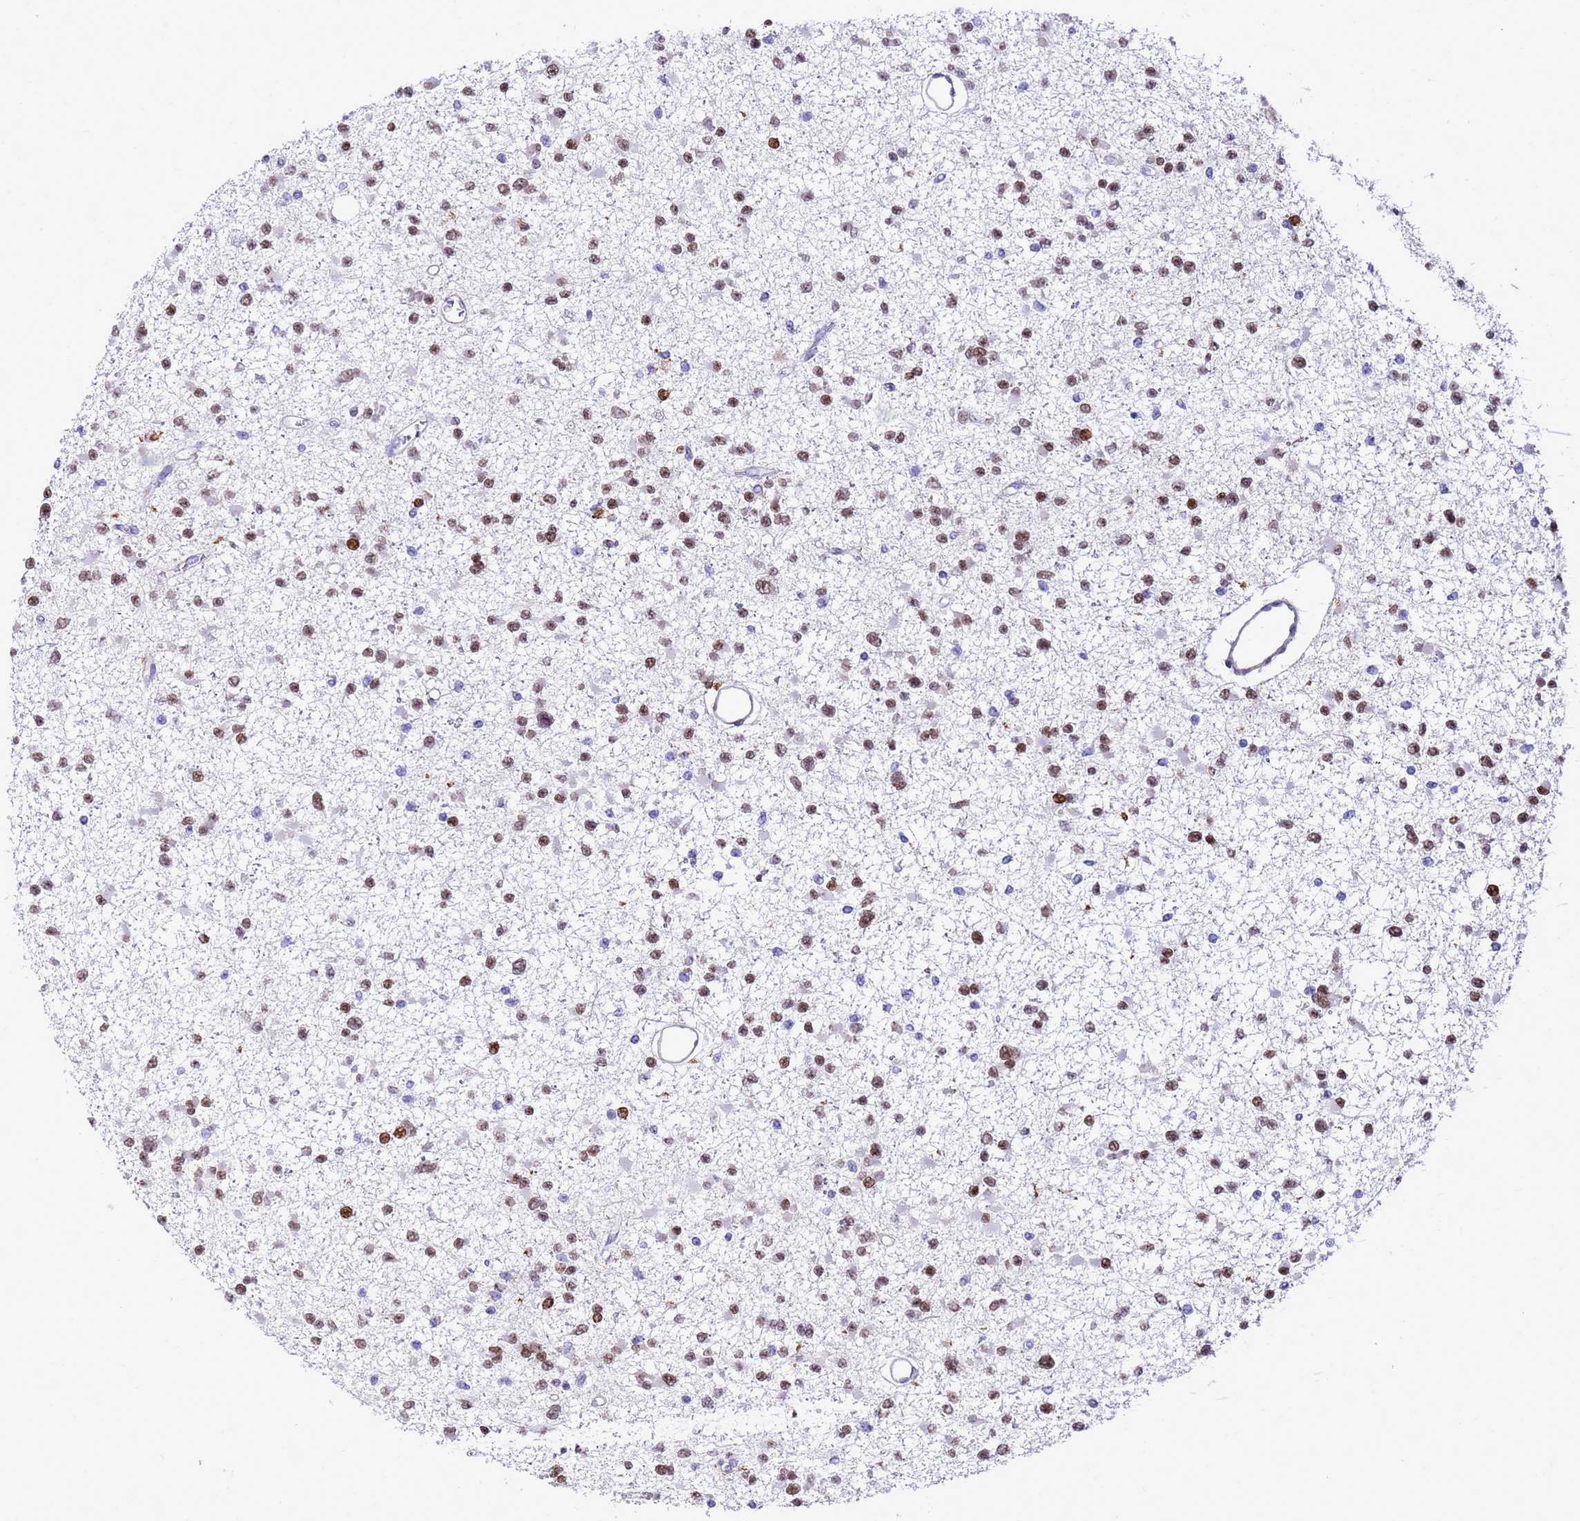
{"staining": {"intensity": "moderate", "quantity": ">75%", "location": "nuclear"}, "tissue": "glioma", "cell_type": "Tumor cells", "image_type": "cancer", "snomed": [{"axis": "morphology", "description": "Glioma, malignant, Low grade"}, {"axis": "topography", "description": "Brain"}], "caption": "Immunohistochemistry (IHC) of malignant low-grade glioma exhibits medium levels of moderate nuclear staining in about >75% of tumor cells. (brown staining indicates protein expression, while blue staining denotes nuclei).", "gene": "BCL7A", "patient": {"sex": "female", "age": 22}}